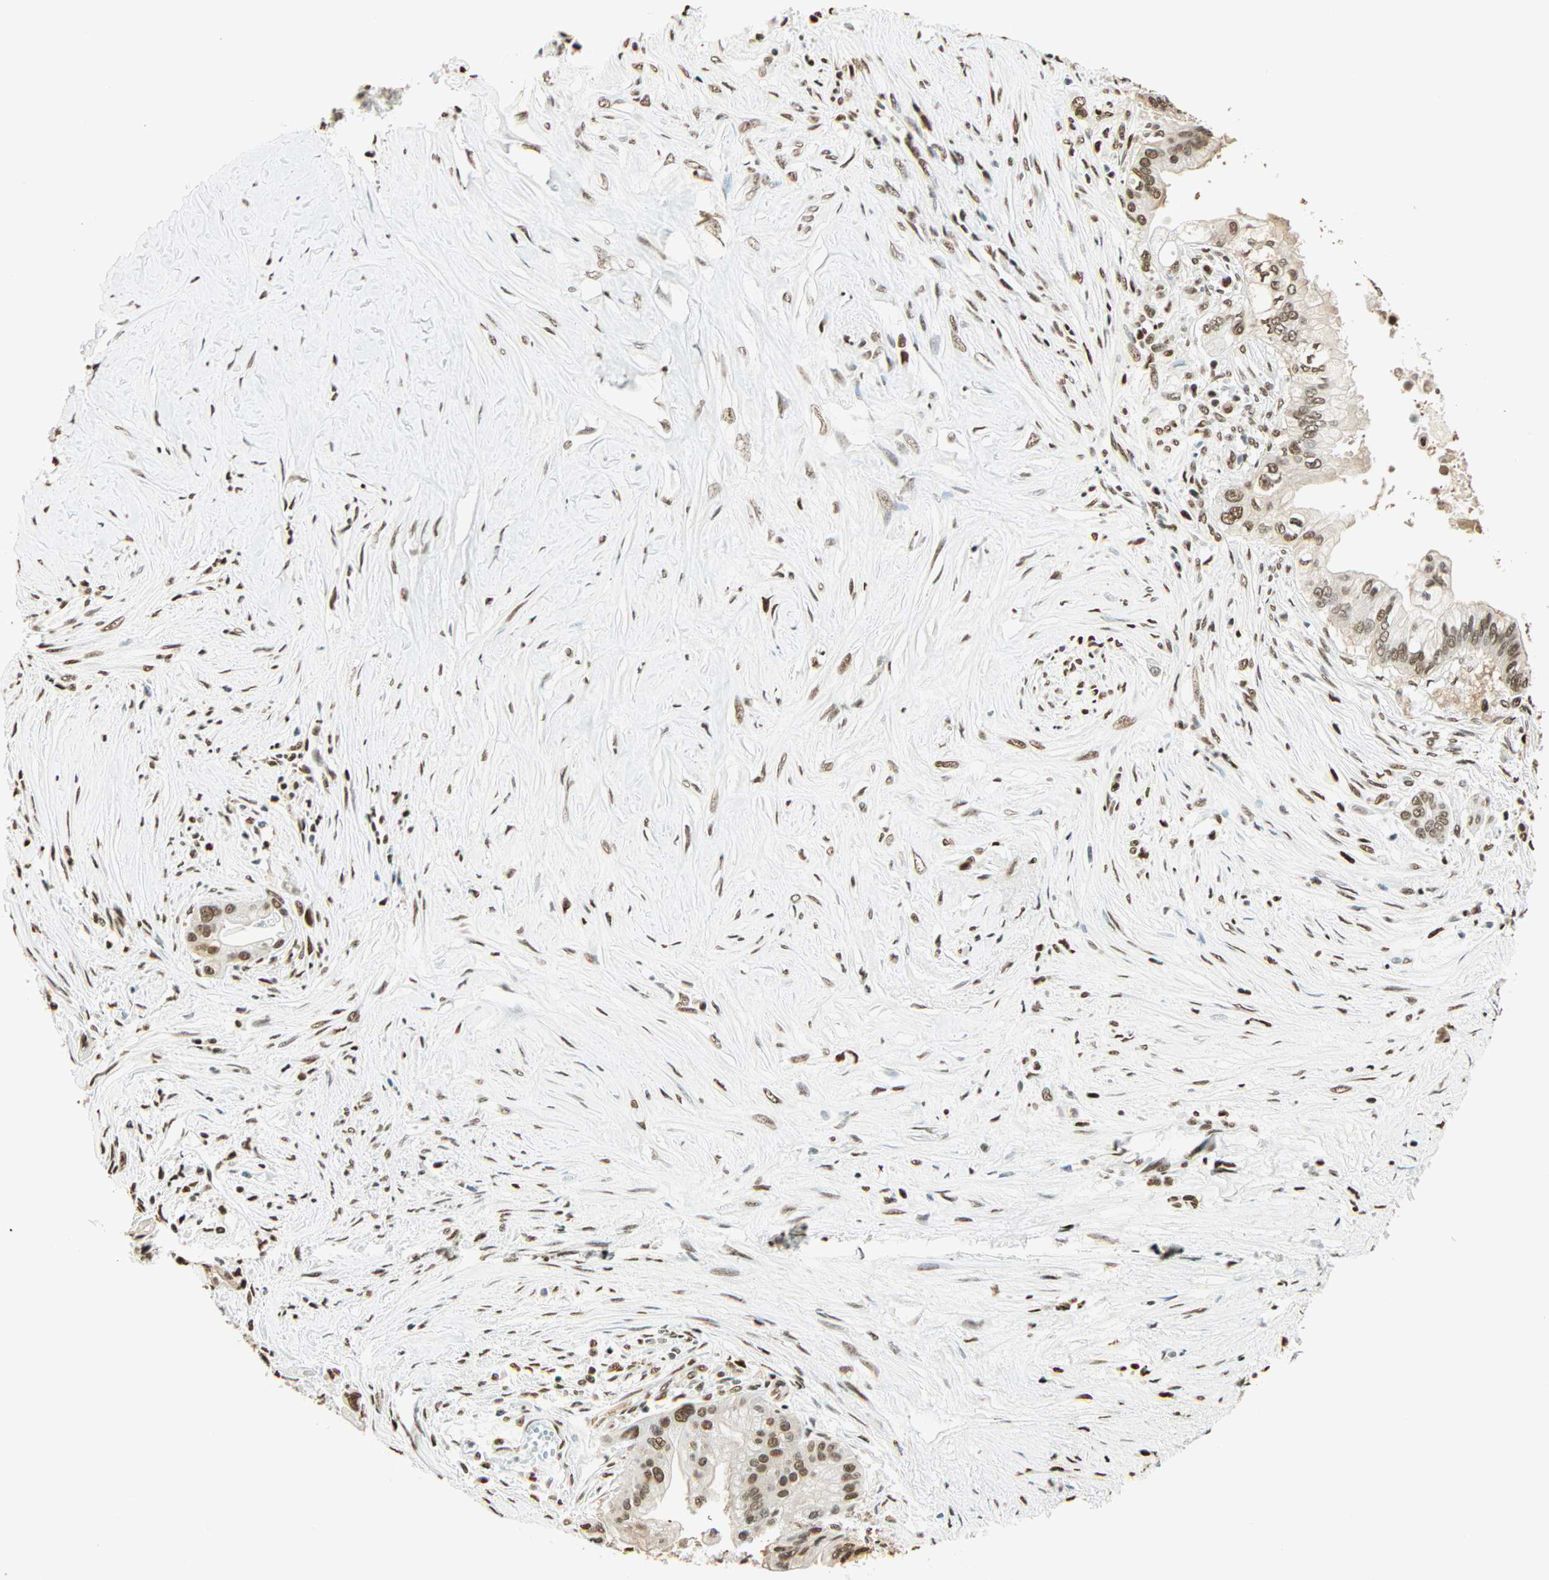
{"staining": {"intensity": "moderate", "quantity": "25%-75%", "location": "nuclear"}, "tissue": "pancreatic cancer", "cell_type": "Tumor cells", "image_type": "cancer", "snomed": [{"axis": "morphology", "description": "Adenocarcinoma, NOS"}, {"axis": "topography", "description": "Pancreas"}], "caption": "Moderate nuclear positivity for a protein is identified in about 25%-75% of tumor cells of pancreatic adenocarcinoma using IHC.", "gene": "FANCG", "patient": {"sex": "male", "age": 59}}